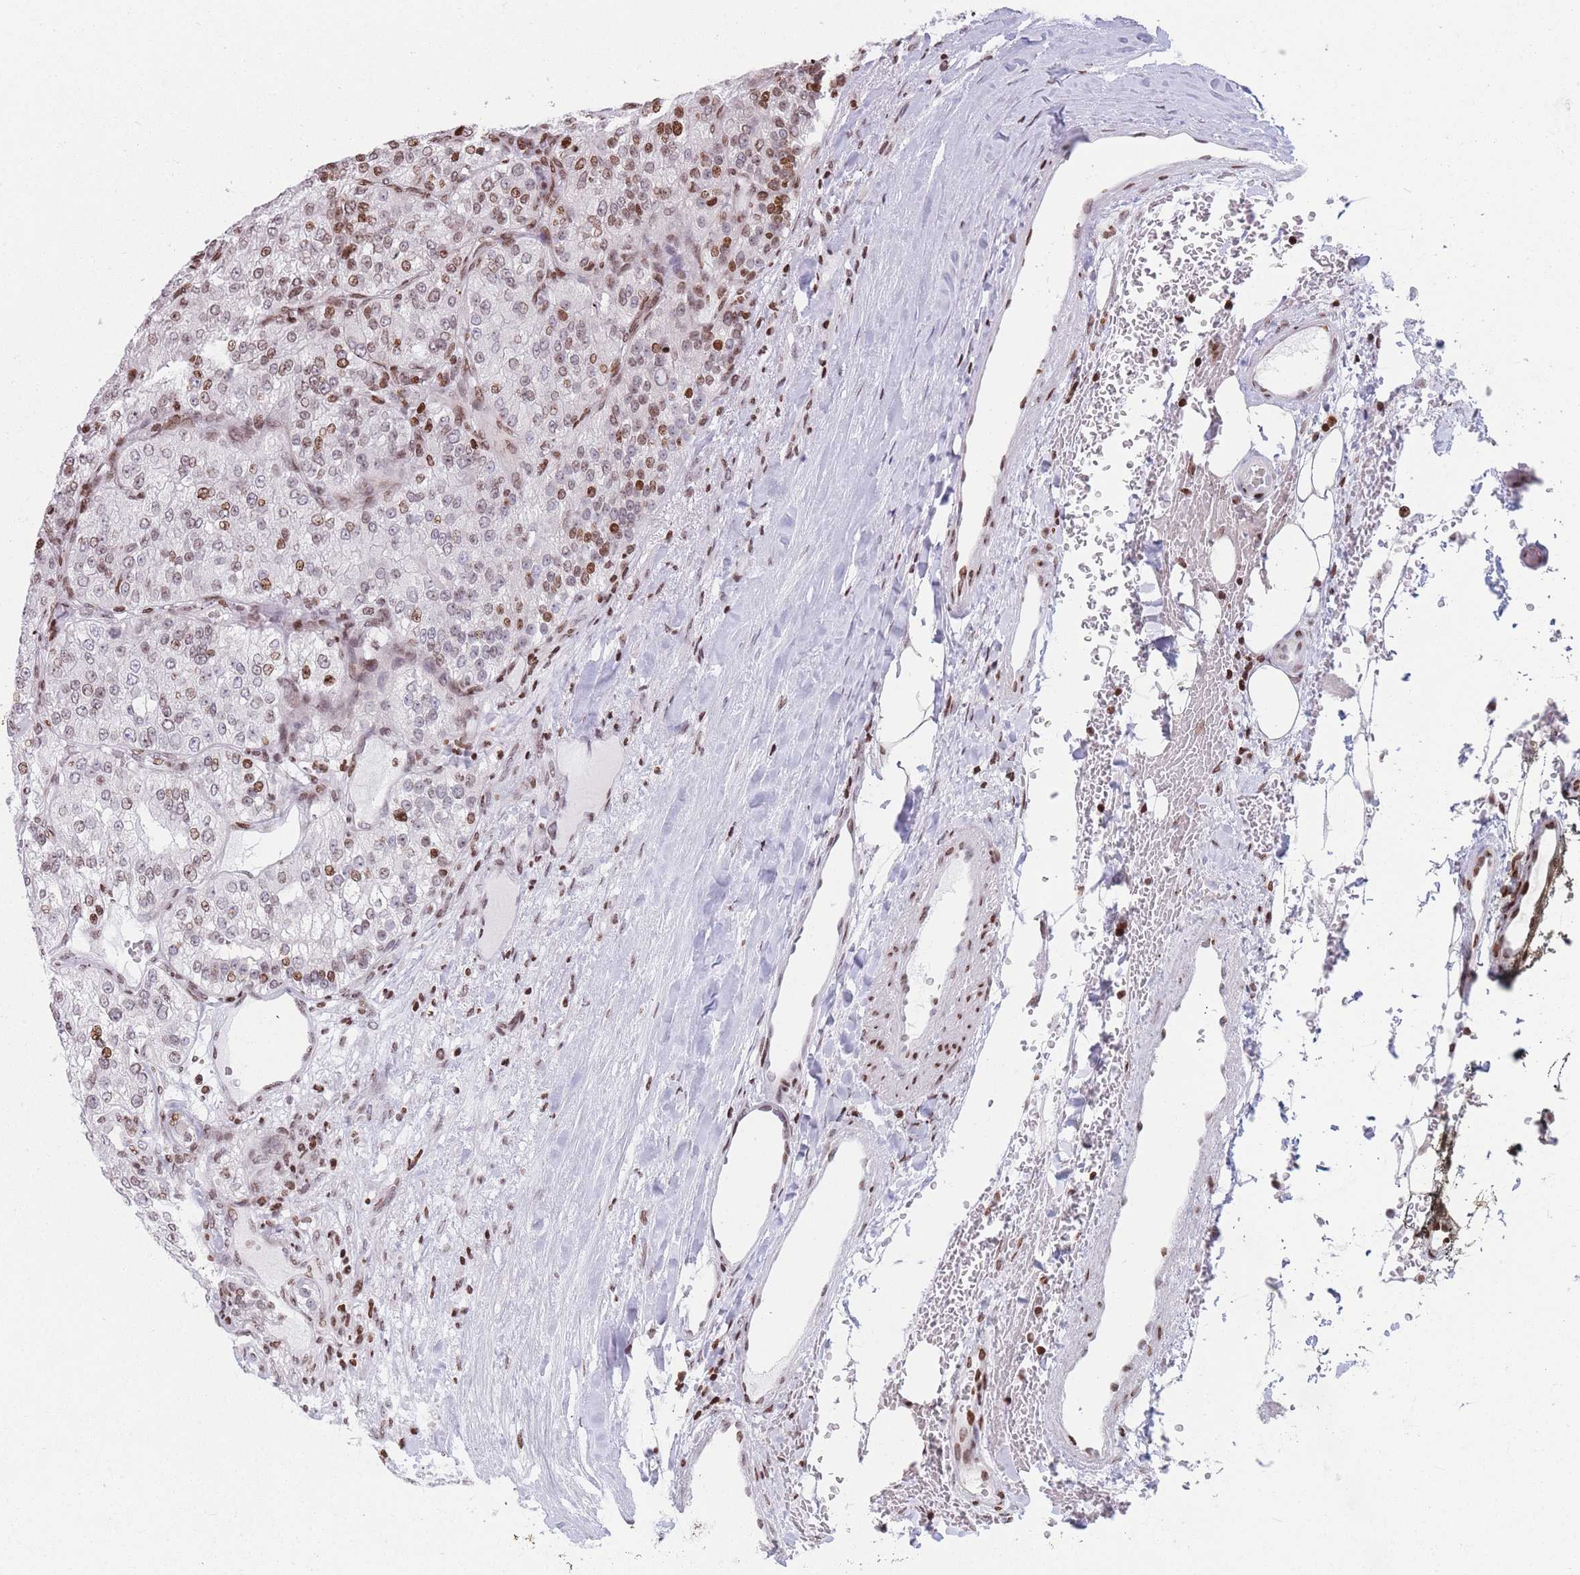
{"staining": {"intensity": "moderate", "quantity": ">75%", "location": "nuclear"}, "tissue": "renal cancer", "cell_type": "Tumor cells", "image_type": "cancer", "snomed": [{"axis": "morphology", "description": "Adenocarcinoma, NOS"}, {"axis": "topography", "description": "Kidney"}], "caption": "There is medium levels of moderate nuclear positivity in tumor cells of renal cancer, as demonstrated by immunohistochemical staining (brown color).", "gene": "AK9", "patient": {"sex": "female", "age": 63}}